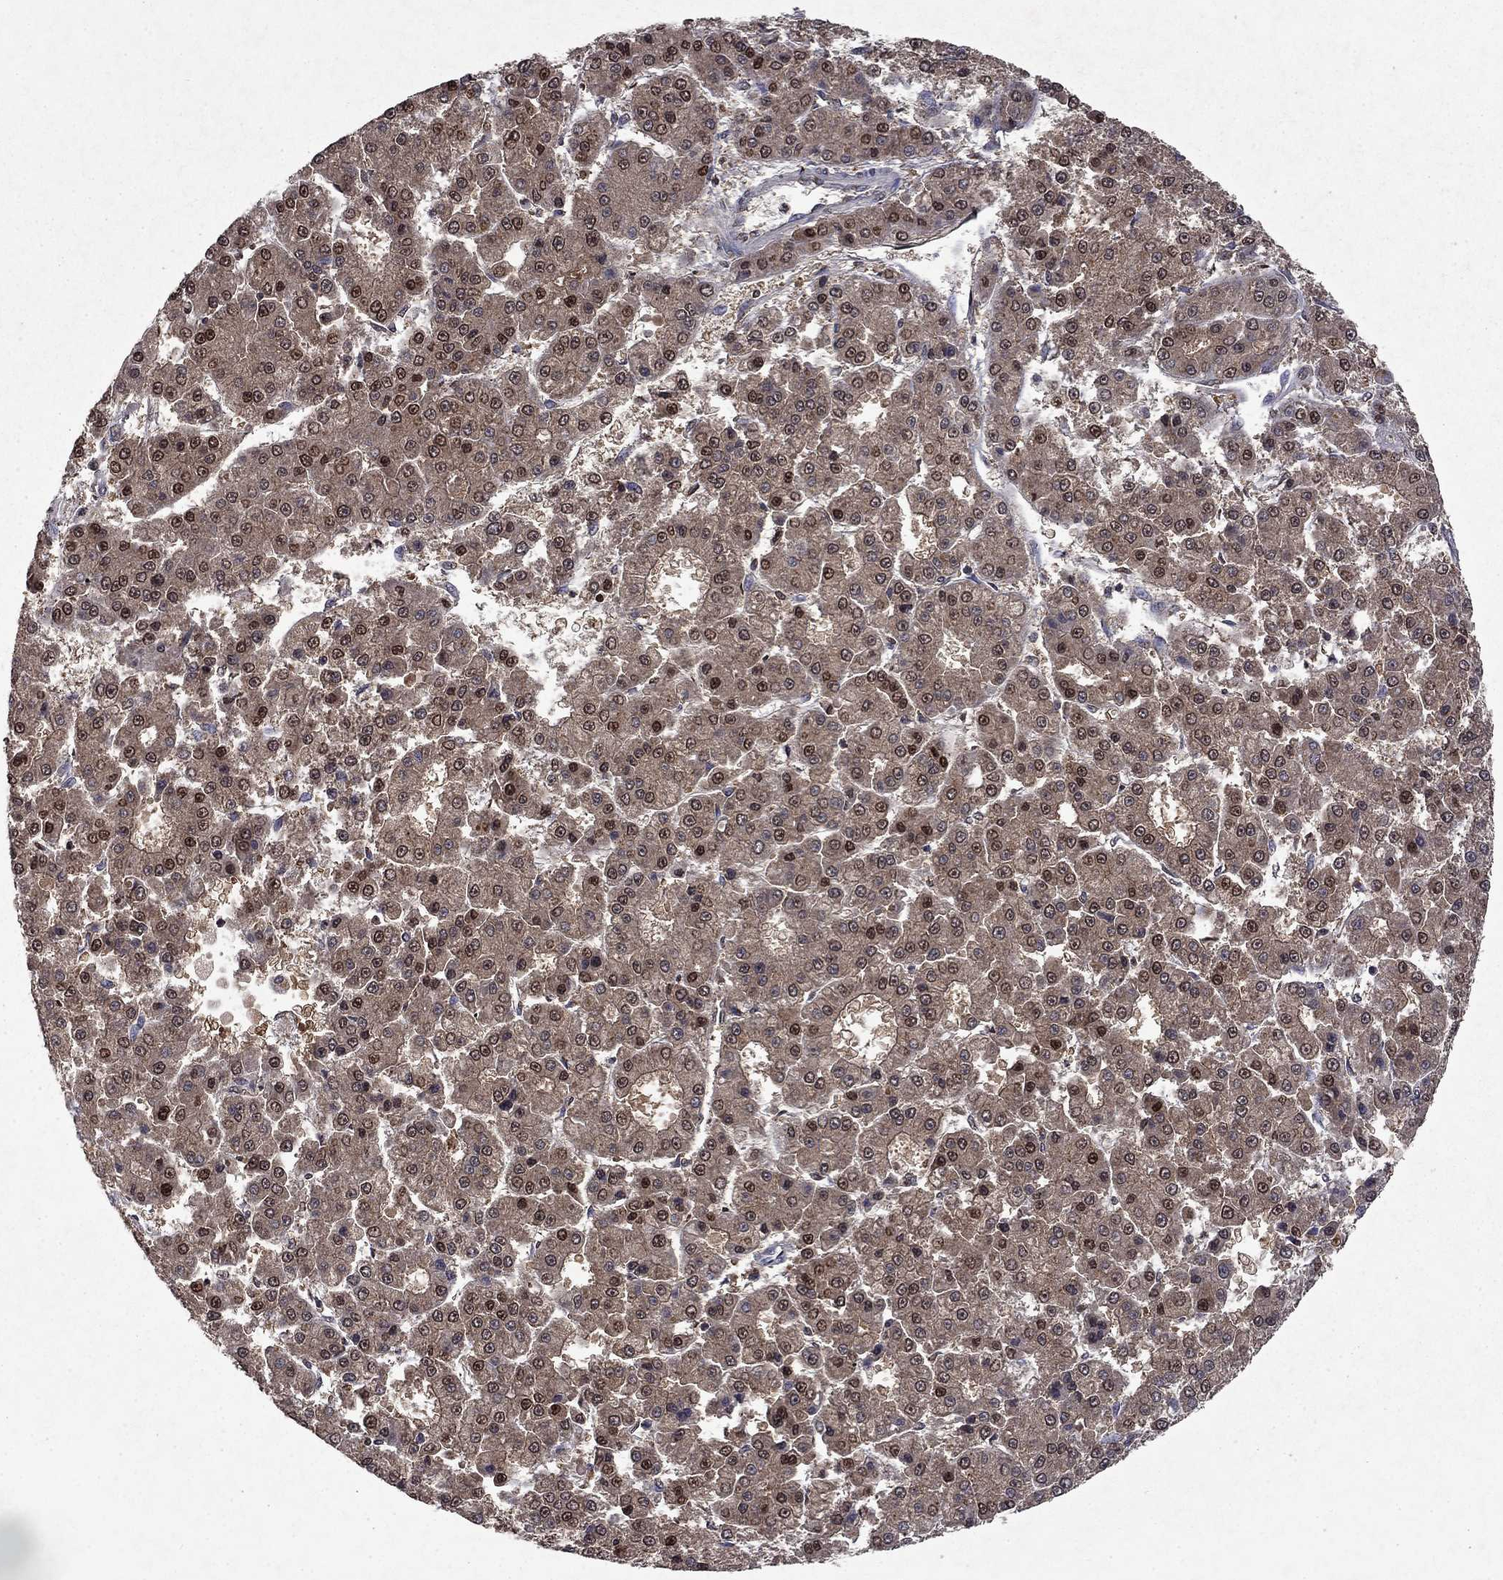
{"staining": {"intensity": "strong", "quantity": "25%-75%", "location": "cytoplasmic/membranous,nuclear"}, "tissue": "liver cancer", "cell_type": "Tumor cells", "image_type": "cancer", "snomed": [{"axis": "morphology", "description": "Carcinoma, Hepatocellular, NOS"}, {"axis": "topography", "description": "Liver"}], "caption": "Tumor cells demonstrate high levels of strong cytoplasmic/membranous and nuclear positivity in approximately 25%-75% of cells in hepatocellular carcinoma (liver).", "gene": "TTC38", "patient": {"sex": "male", "age": 70}}